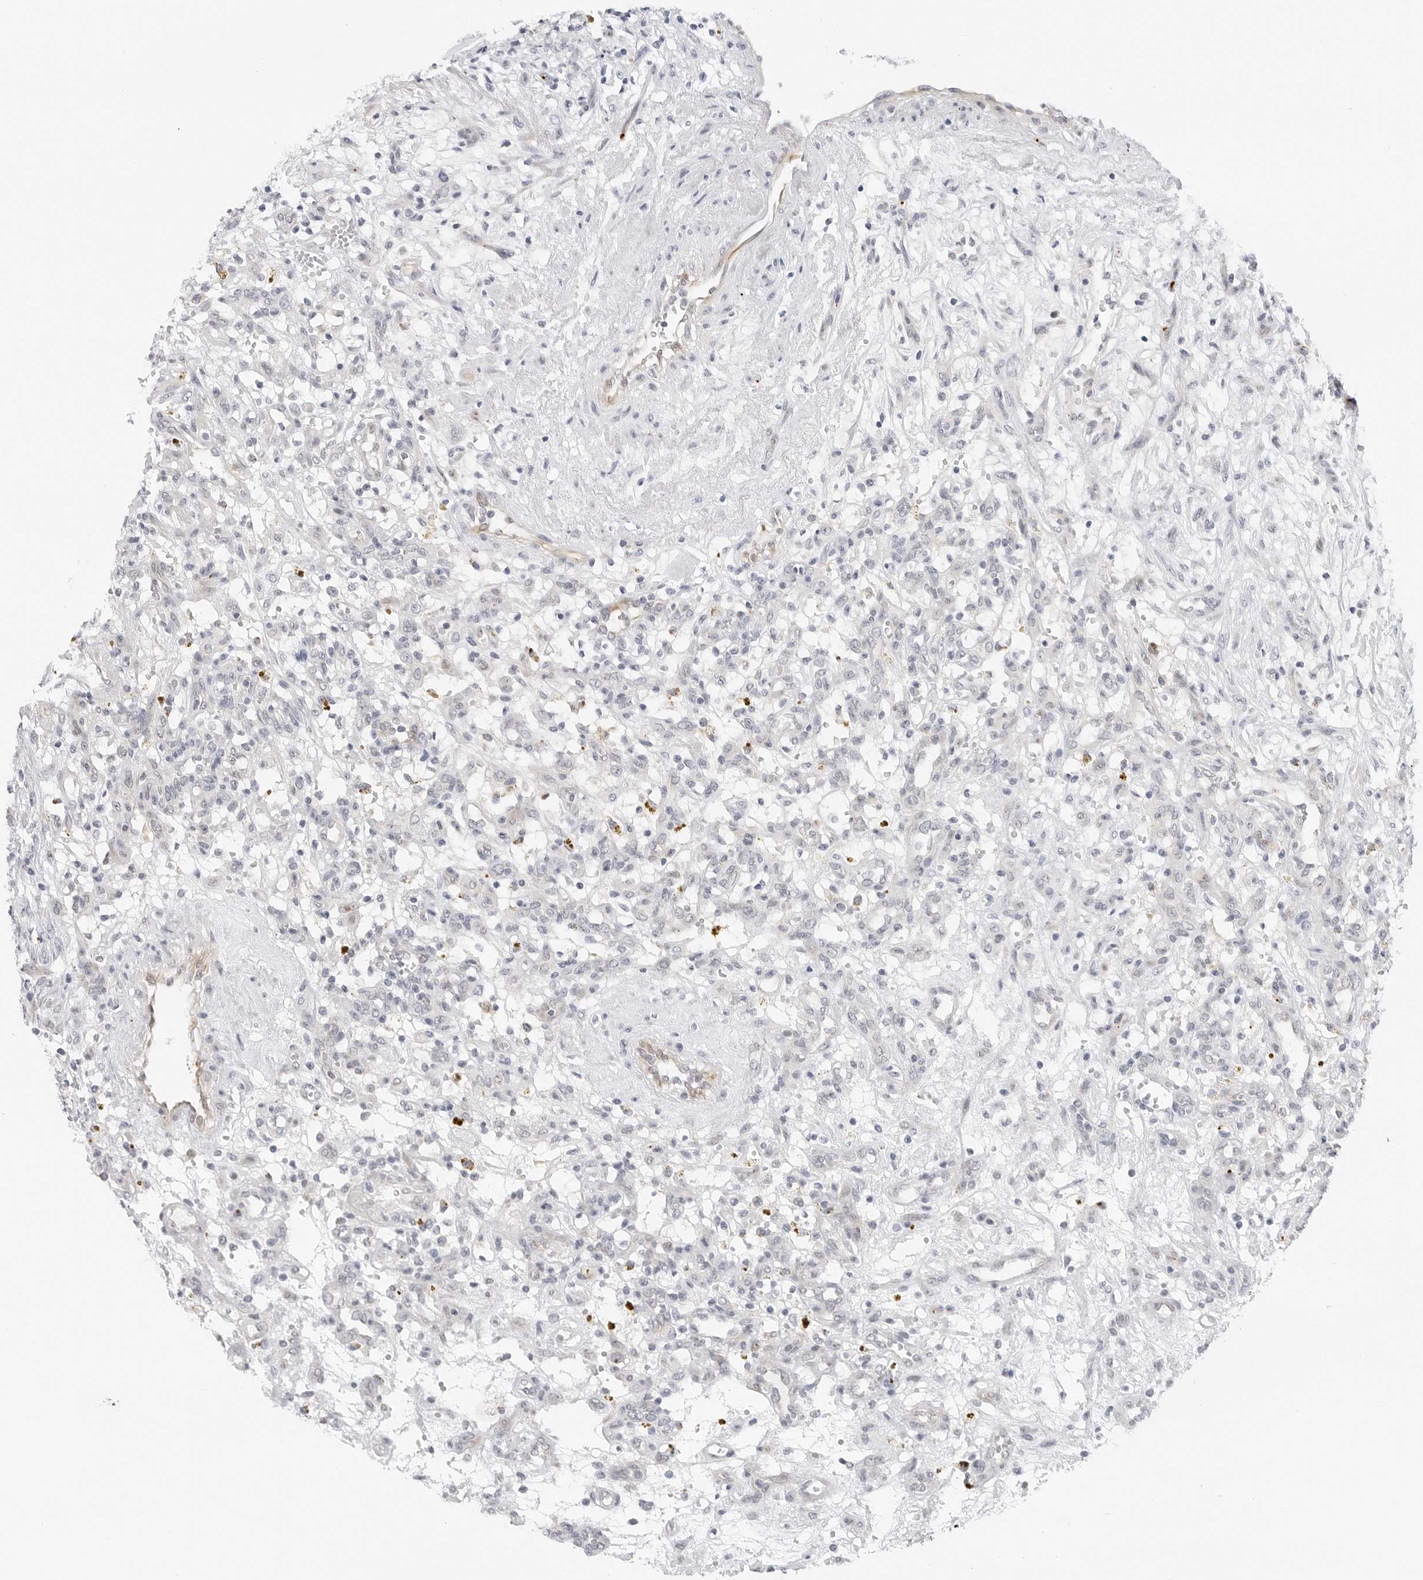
{"staining": {"intensity": "negative", "quantity": "none", "location": "none"}, "tissue": "renal cancer", "cell_type": "Tumor cells", "image_type": "cancer", "snomed": [{"axis": "morphology", "description": "Adenocarcinoma, NOS"}, {"axis": "topography", "description": "Kidney"}], "caption": "Immunohistochemical staining of human renal adenocarcinoma exhibits no significant positivity in tumor cells.", "gene": "MAP2K5", "patient": {"sex": "female", "age": 57}}